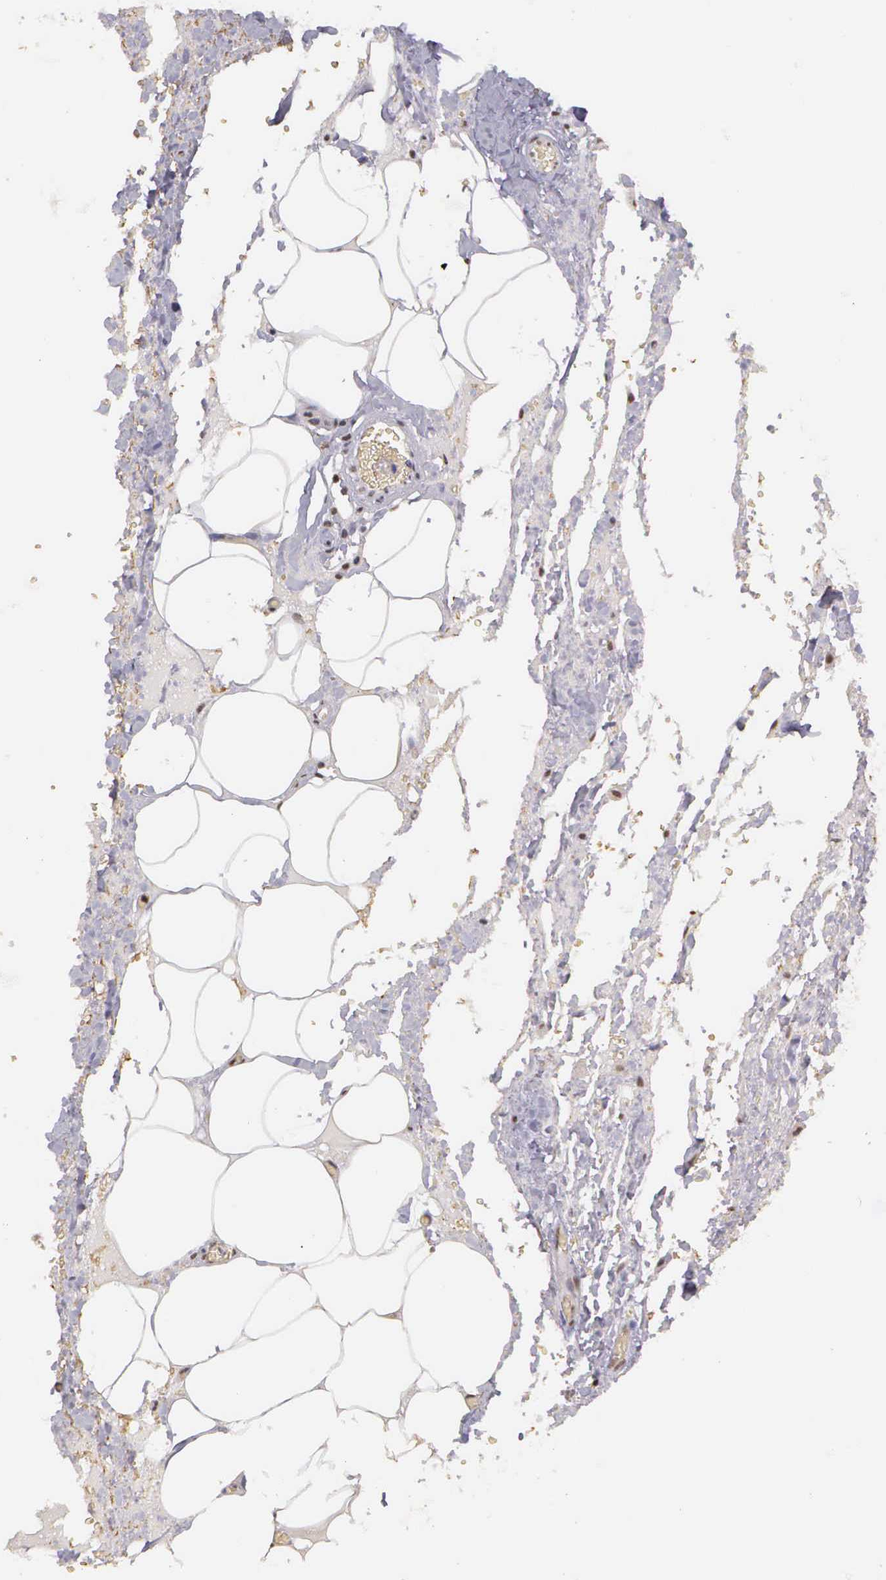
{"staining": {"intensity": "moderate", "quantity": "25%-75%", "location": "nuclear"}, "tissue": "smooth muscle", "cell_type": "Smooth muscle cells", "image_type": "normal", "snomed": [{"axis": "morphology", "description": "Normal tissue, NOS"}, {"axis": "topography", "description": "Uterus"}], "caption": "Protein positivity by immunohistochemistry reveals moderate nuclear expression in about 25%-75% of smooth muscle cells in benign smooth muscle. Ihc stains the protein of interest in brown and the nuclei are stained blue.", "gene": "ARMCX5", "patient": {"sex": "female", "age": 56}}